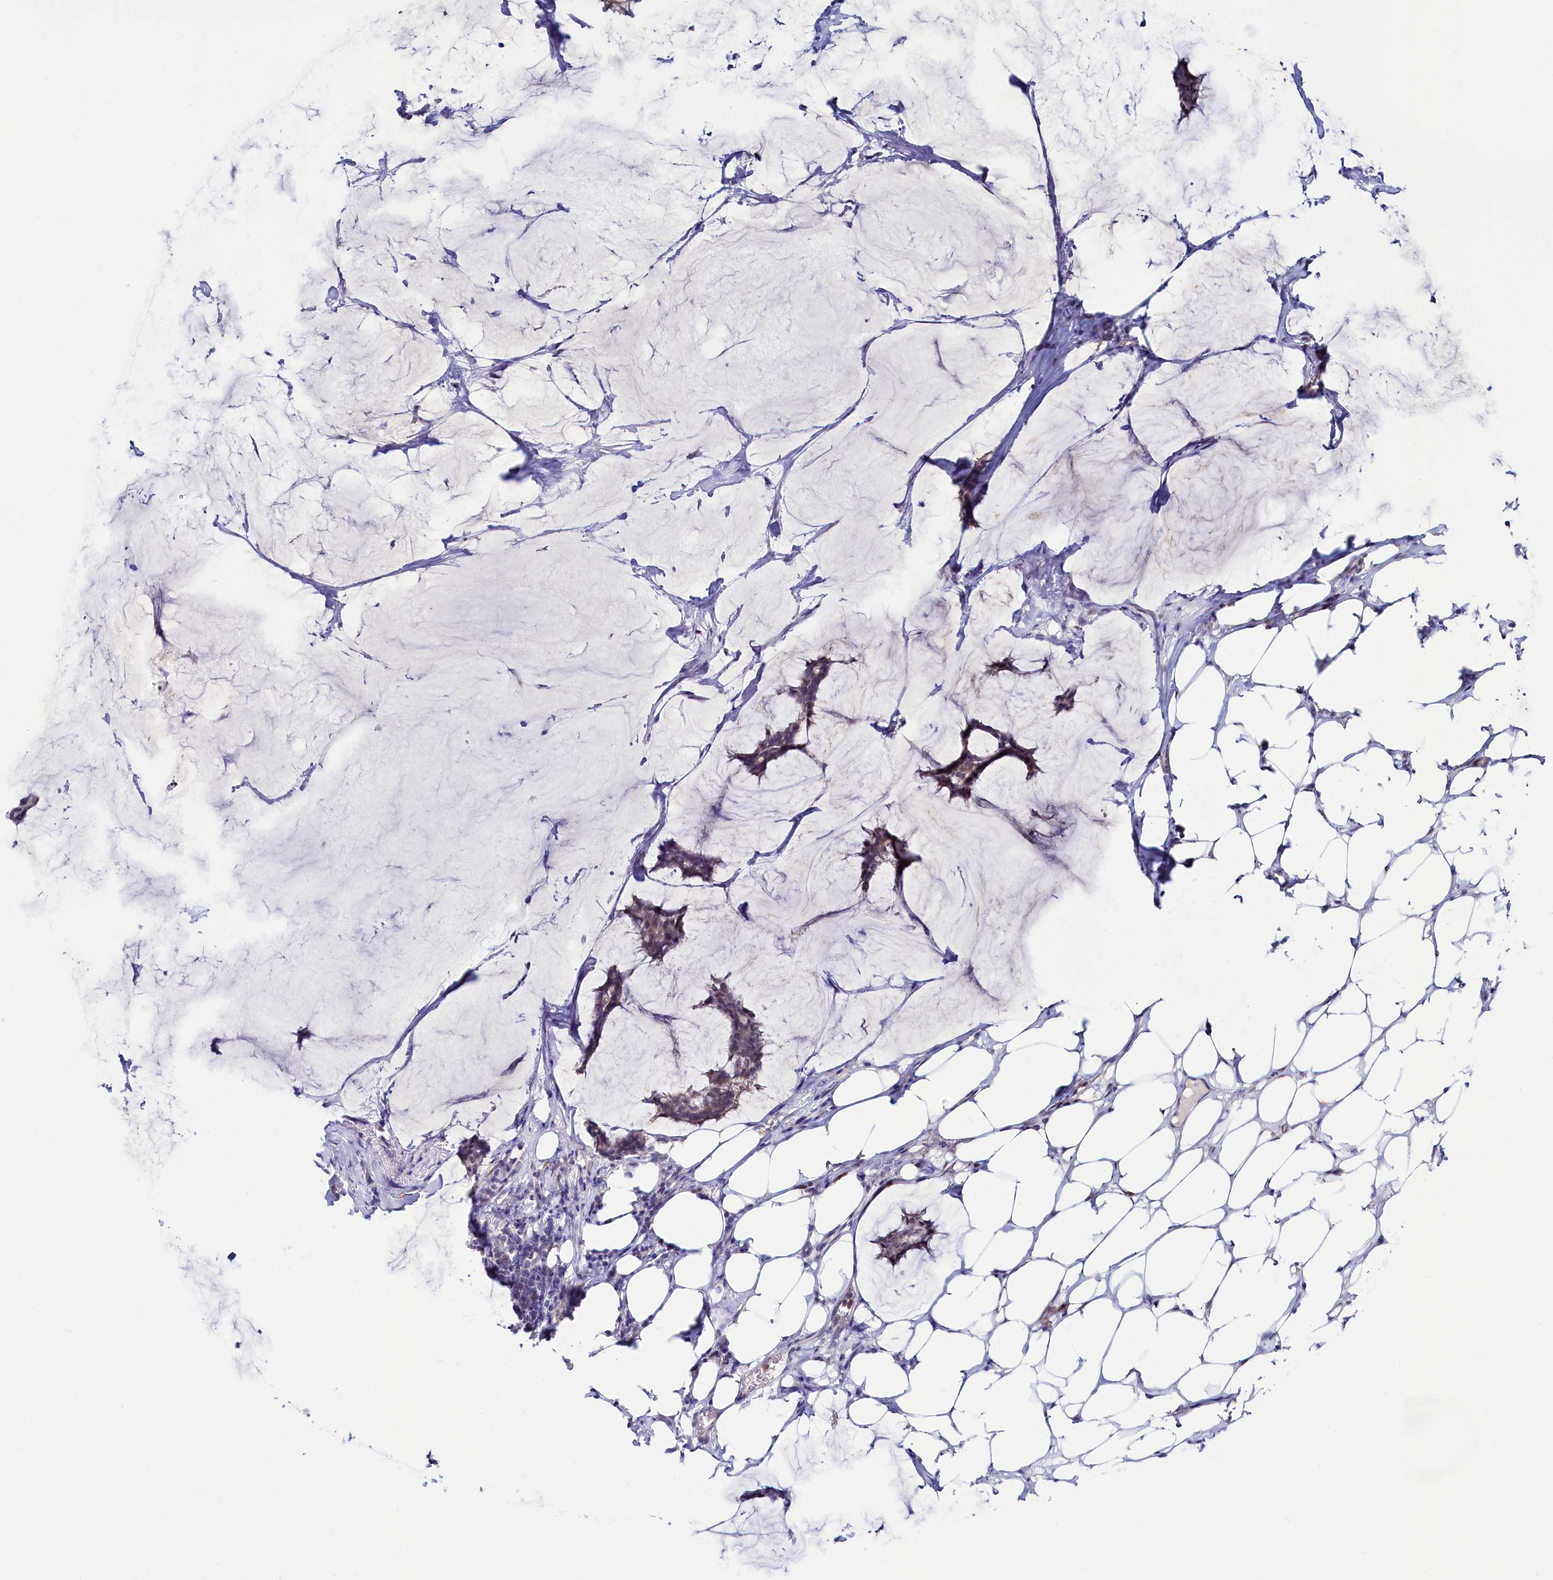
{"staining": {"intensity": "weak", "quantity": ">75%", "location": "cytoplasmic/membranous"}, "tissue": "breast cancer", "cell_type": "Tumor cells", "image_type": "cancer", "snomed": [{"axis": "morphology", "description": "Duct carcinoma"}, {"axis": "topography", "description": "Breast"}], "caption": "Breast cancer (intraductal carcinoma) stained with DAB (3,3'-diaminobenzidine) immunohistochemistry exhibits low levels of weak cytoplasmic/membranous positivity in approximately >75% of tumor cells.", "gene": "ASTE1", "patient": {"sex": "female", "age": 93}}